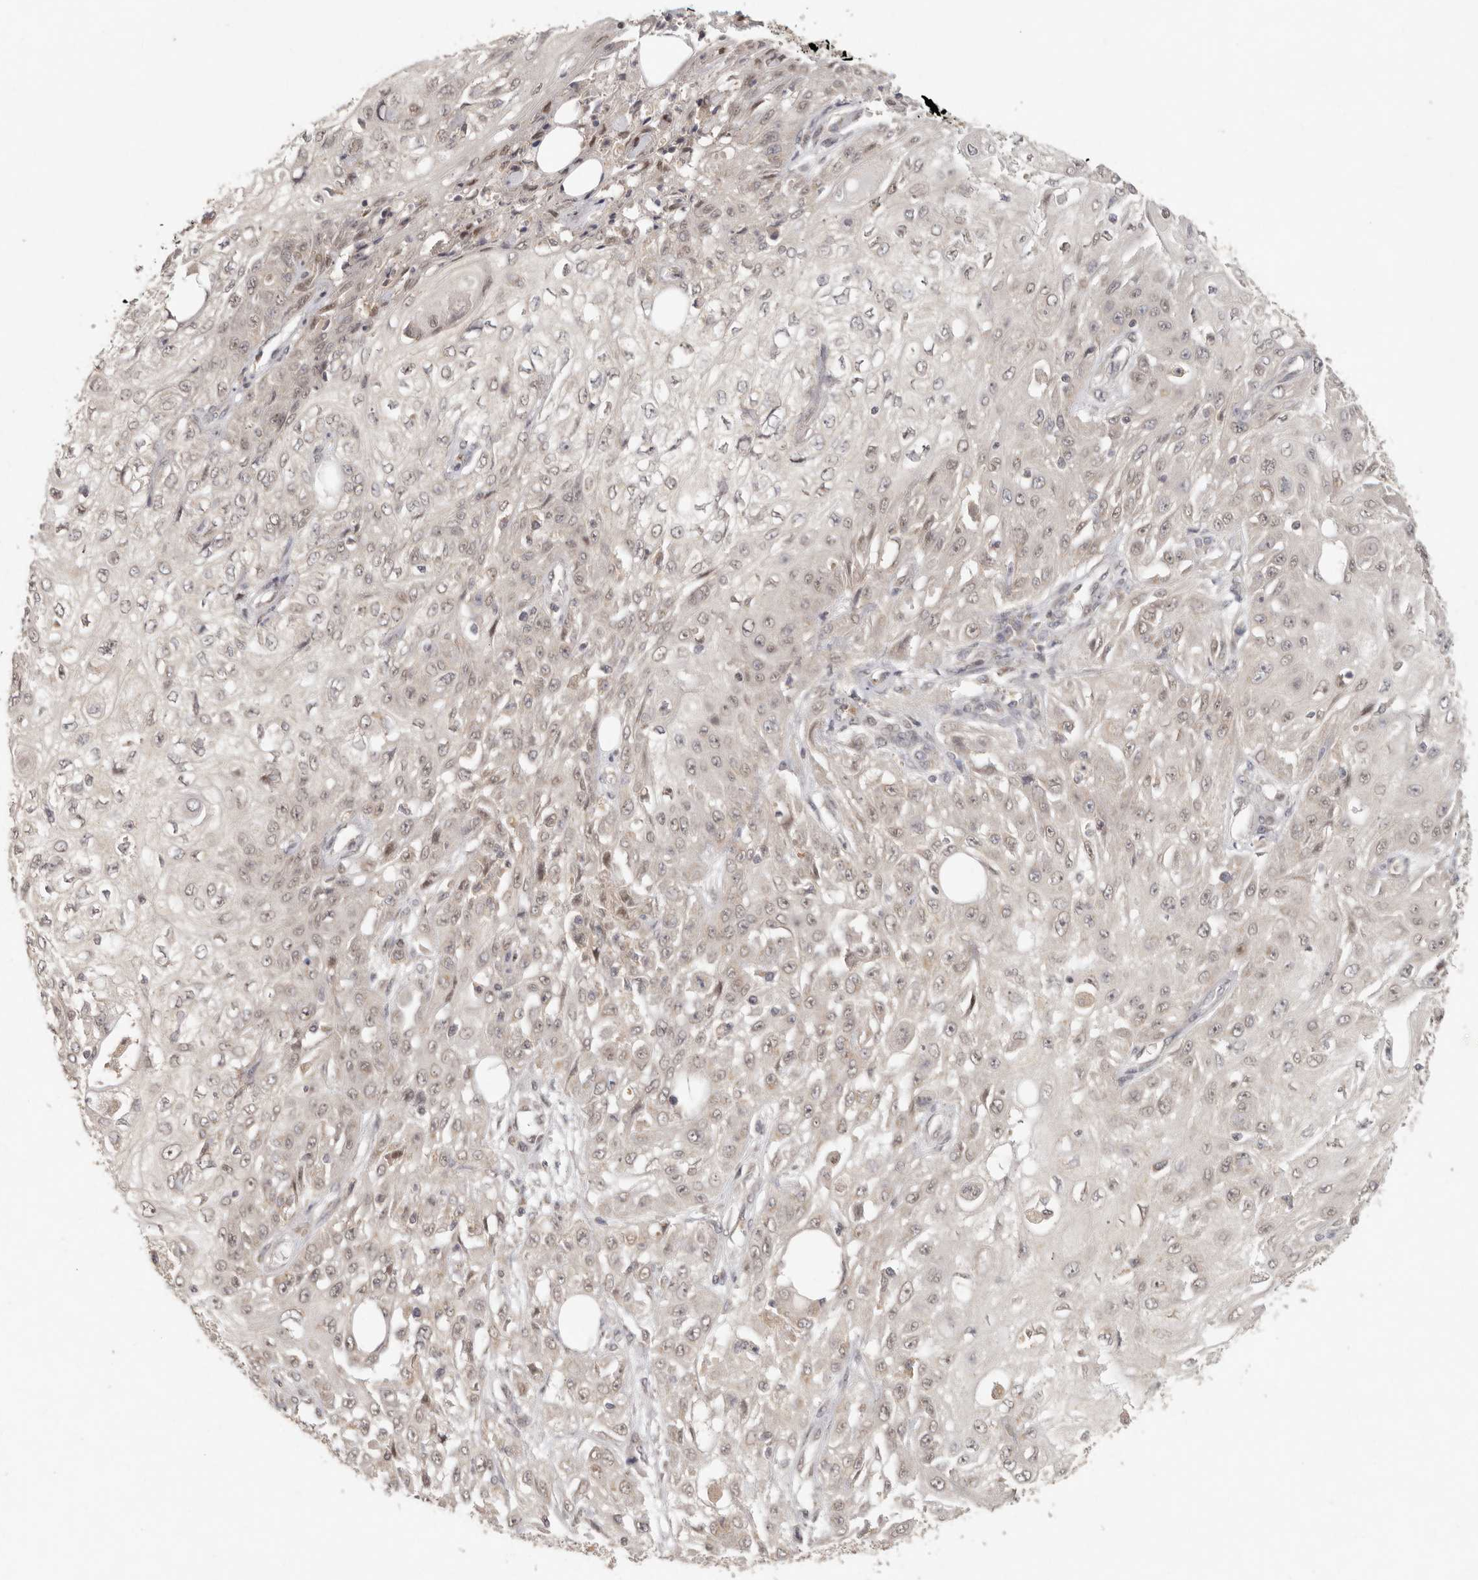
{"staining": {"intensity": "weak", "quantity": ">75%", "location": "nuclear"}, "tissue": "skin cancer", "cell_type": "Tumor cells", "image_type": "cancer", "snomed": [{"axis": "morphology", "description": "Squamous cell carcinoma, NOS"}, {"axis": "morphology", "description": "Squamous cell carcinoma, metastatic, NOS"}, {"axis": "topography", "description": "Skin"}, {"axis": "topography", "description": "Lymph node"}], "caption": "Human skin cancer stained with a brown dye reveals weak nuclear positive expression in about >75% of tumor cells.", "gene": "LRRC75A", "patient": {"sex": "male", "age": 75}}